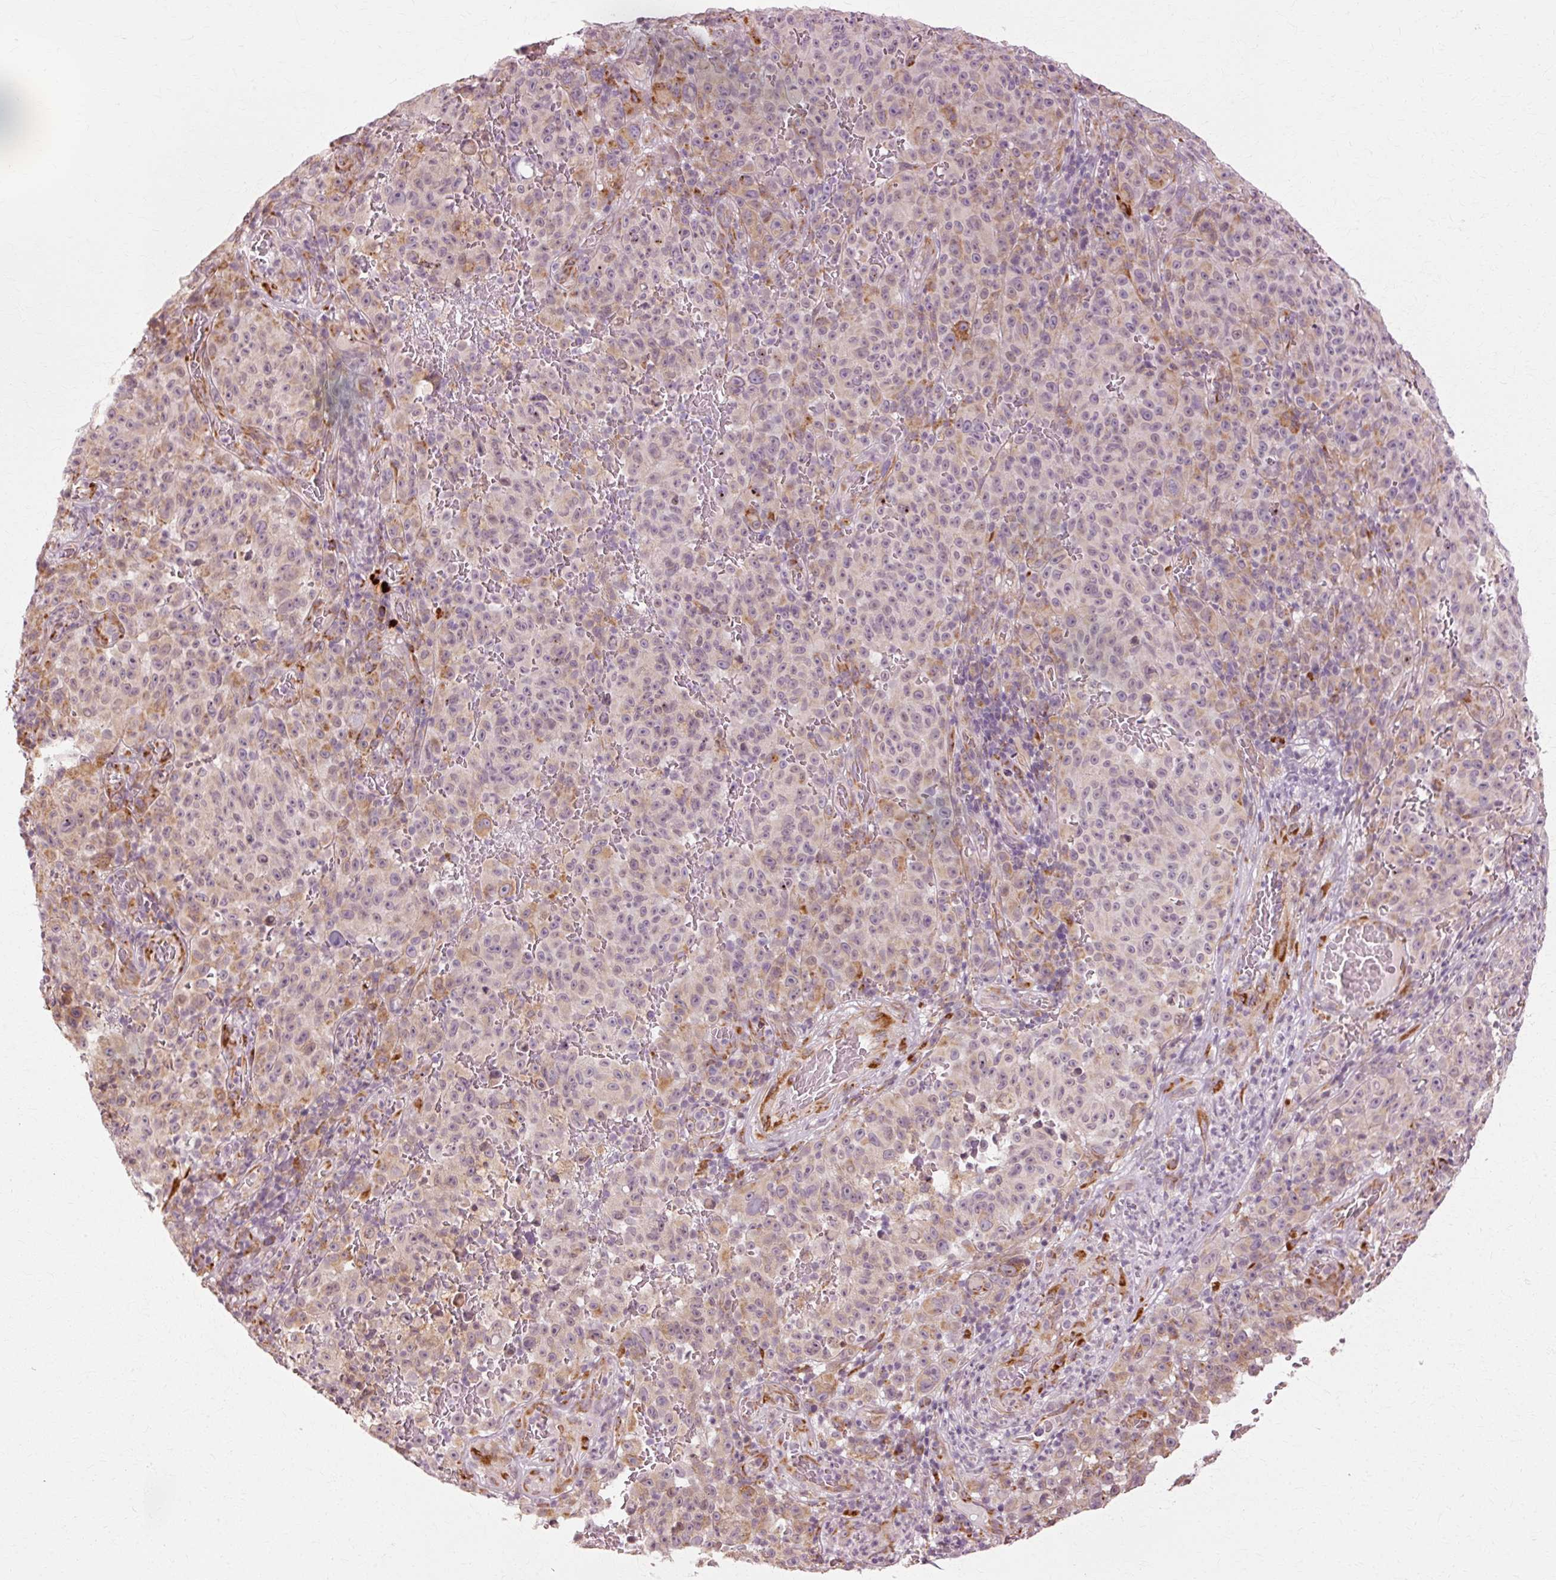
{"staining": {"intensity": "moderate", "quantity": "<25%", "location": "cytoplasmic/membranous"}, "tissue": "melanoma", "cell_type": "Tumor cells", "image_type": "cancer", "snomed": [{"axis": "morphology", "description": "Malignant melanoma, NOS"}, {"axis": "topography", "description": "Skin"}], "caption": "IHC (DAB) staining of malignant melanoma displays moderate cytoplasmic/membranous protein staining in approximately <25% of tumor cells.", "gene": "RGPD5", "patient": {"sex": "female", "age": 82}}